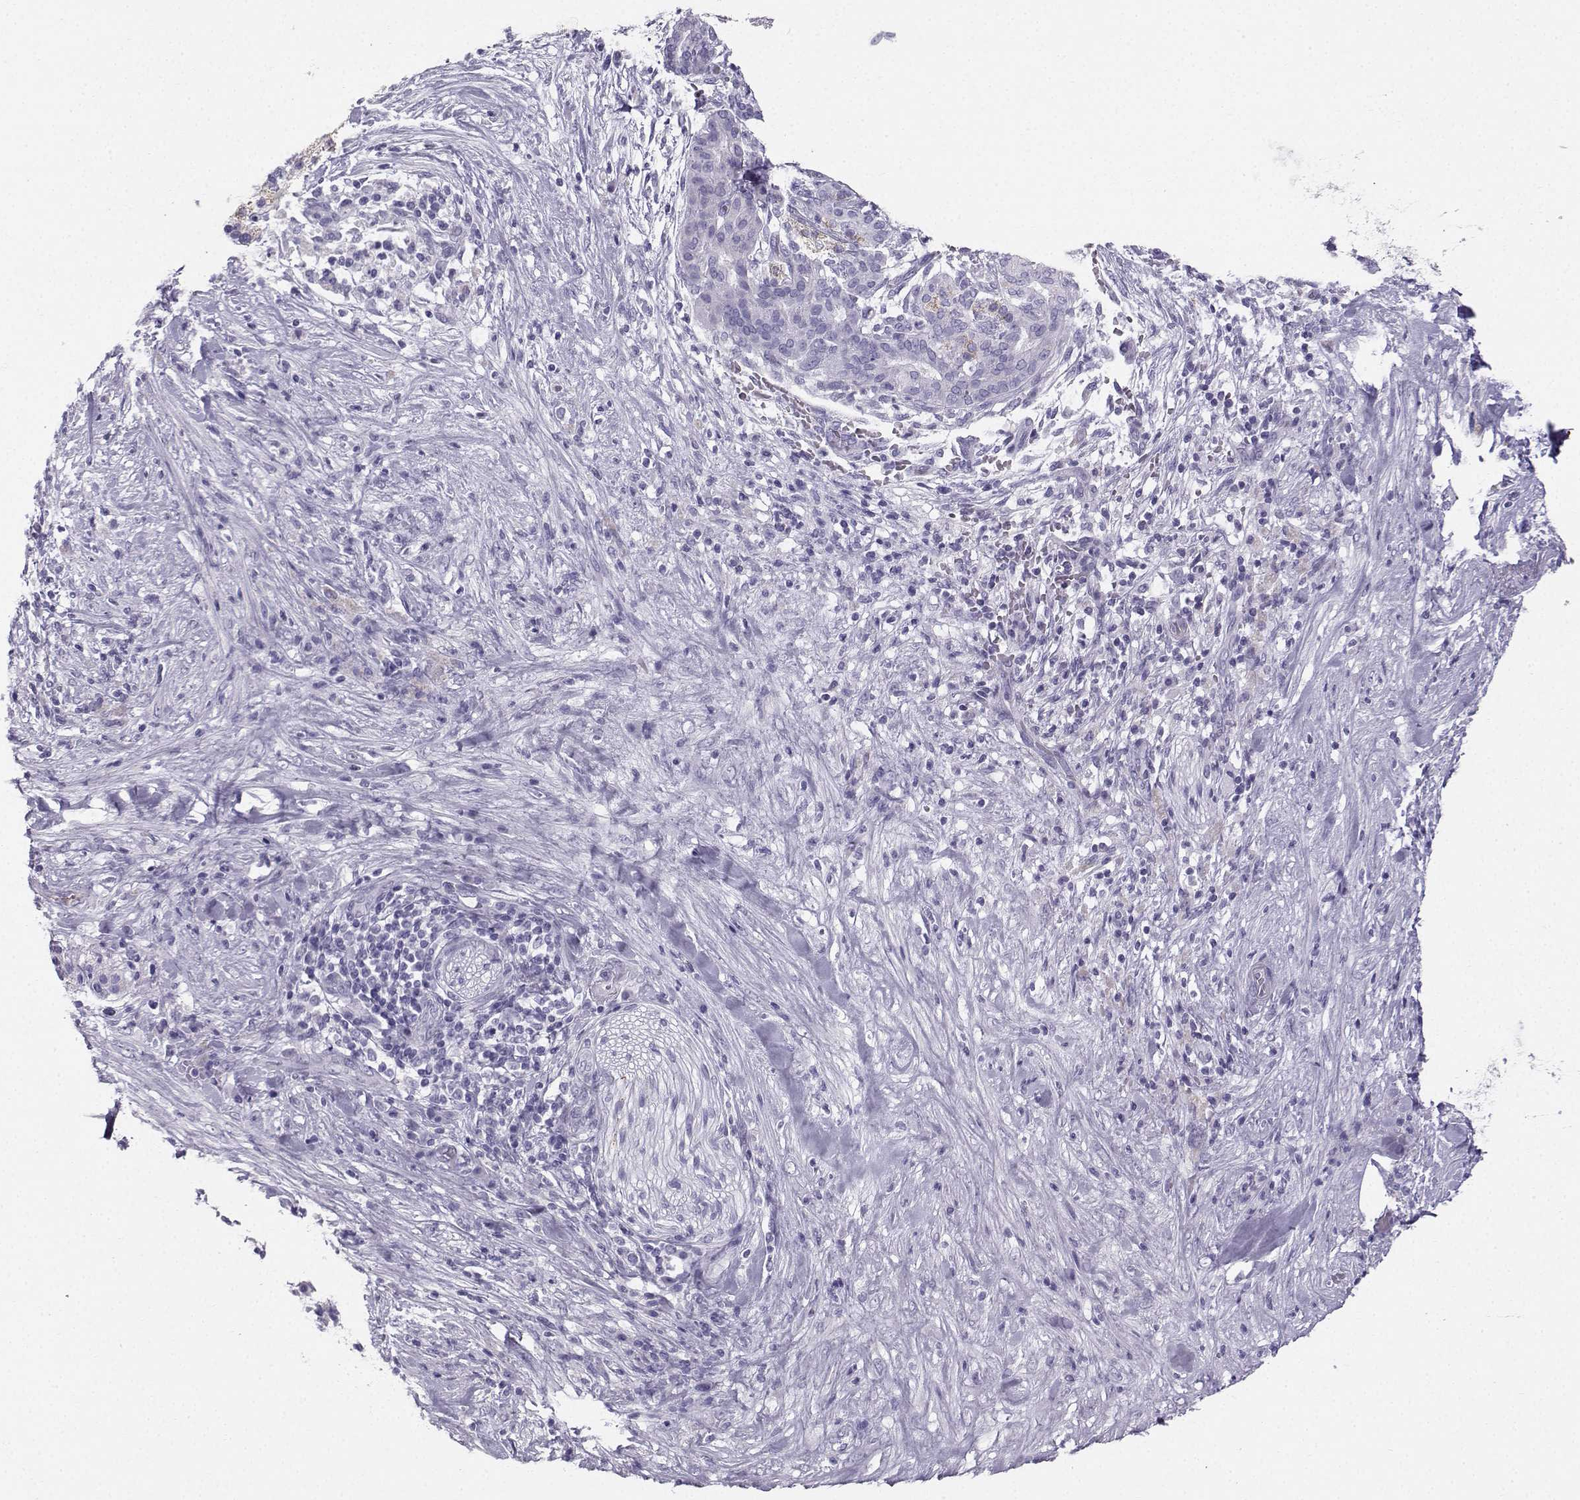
{"staining": {"intensity": "negative", "quantity": "none", "location": "none"}, "tissue": "pancreatic cancer", "cell_type": "Tumor cells", "image_type": "cancer", "snomed": [{"axis": "morphology", "description": "Adenocarcinoma, NOS"}, {"axis": "topography", "description": "Pancreas"}], "caption": "The image exhibits no significant expression in tumor cells of pancreatic cancer. (IHC, brightfield microscopy, high magnification).", "gene": "IQCD", "patient": {"sex": "male", "age": 44}}